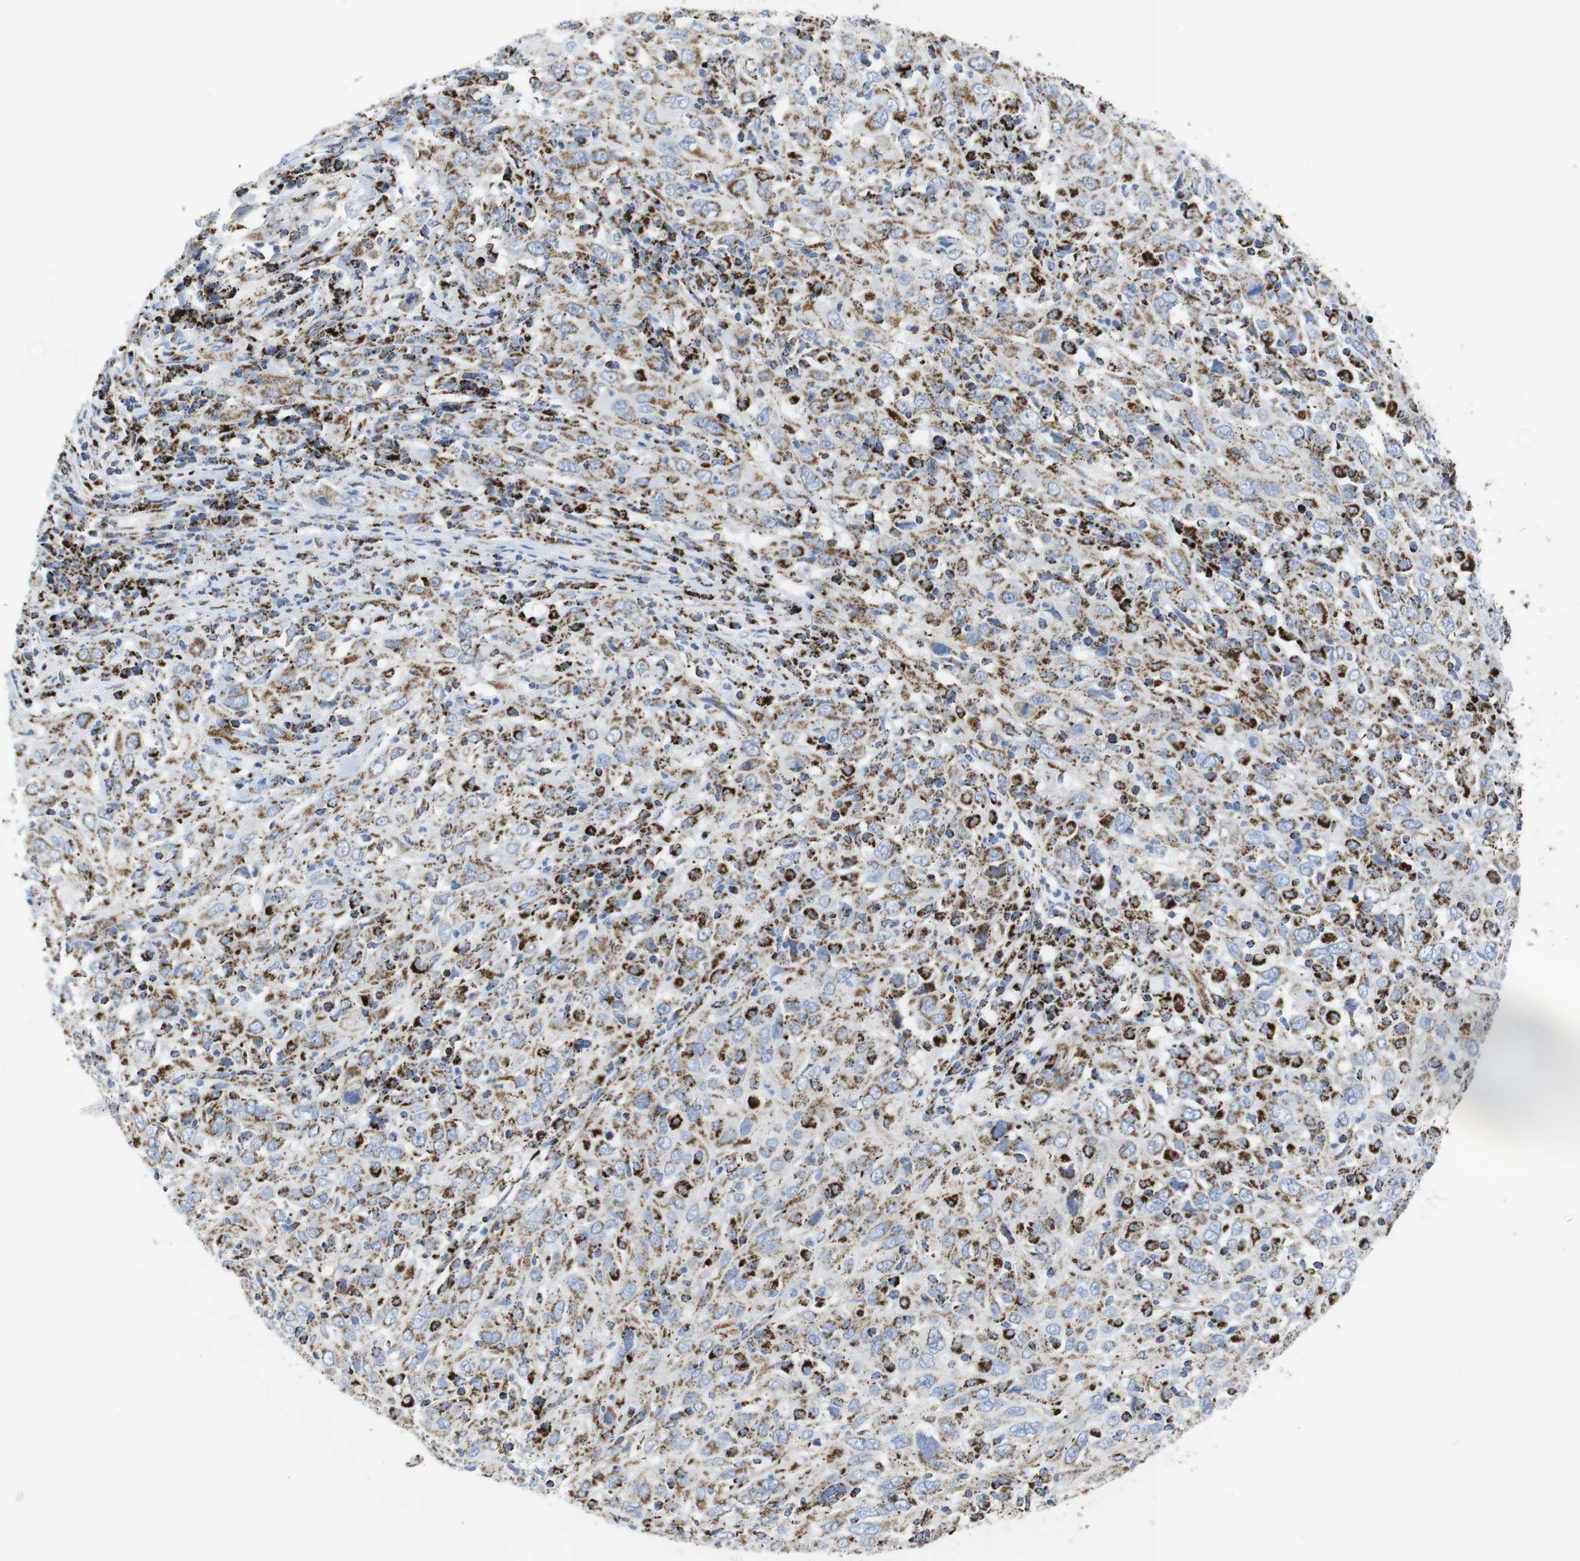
{"staining": {"intensity": "strong", "quantity": "25%-75%", "location": "cytoplasmic/membranous"}, "tissue": "cervical cancer", "cell_type": "Tumor cells", "image_type": "cancer", "snomed": [{"axis": "morphology", "description": "Squamous cell carcinoma, NOS"}, {"axis": "topography", "description": "Cervix"}], "caption": "Squamous cell carcinoma (cervical) stained with a protein marker shows strong staining in tumor cells.", "gene": "ATP5PO", "patient": {"sex": "female", "age": 46}}